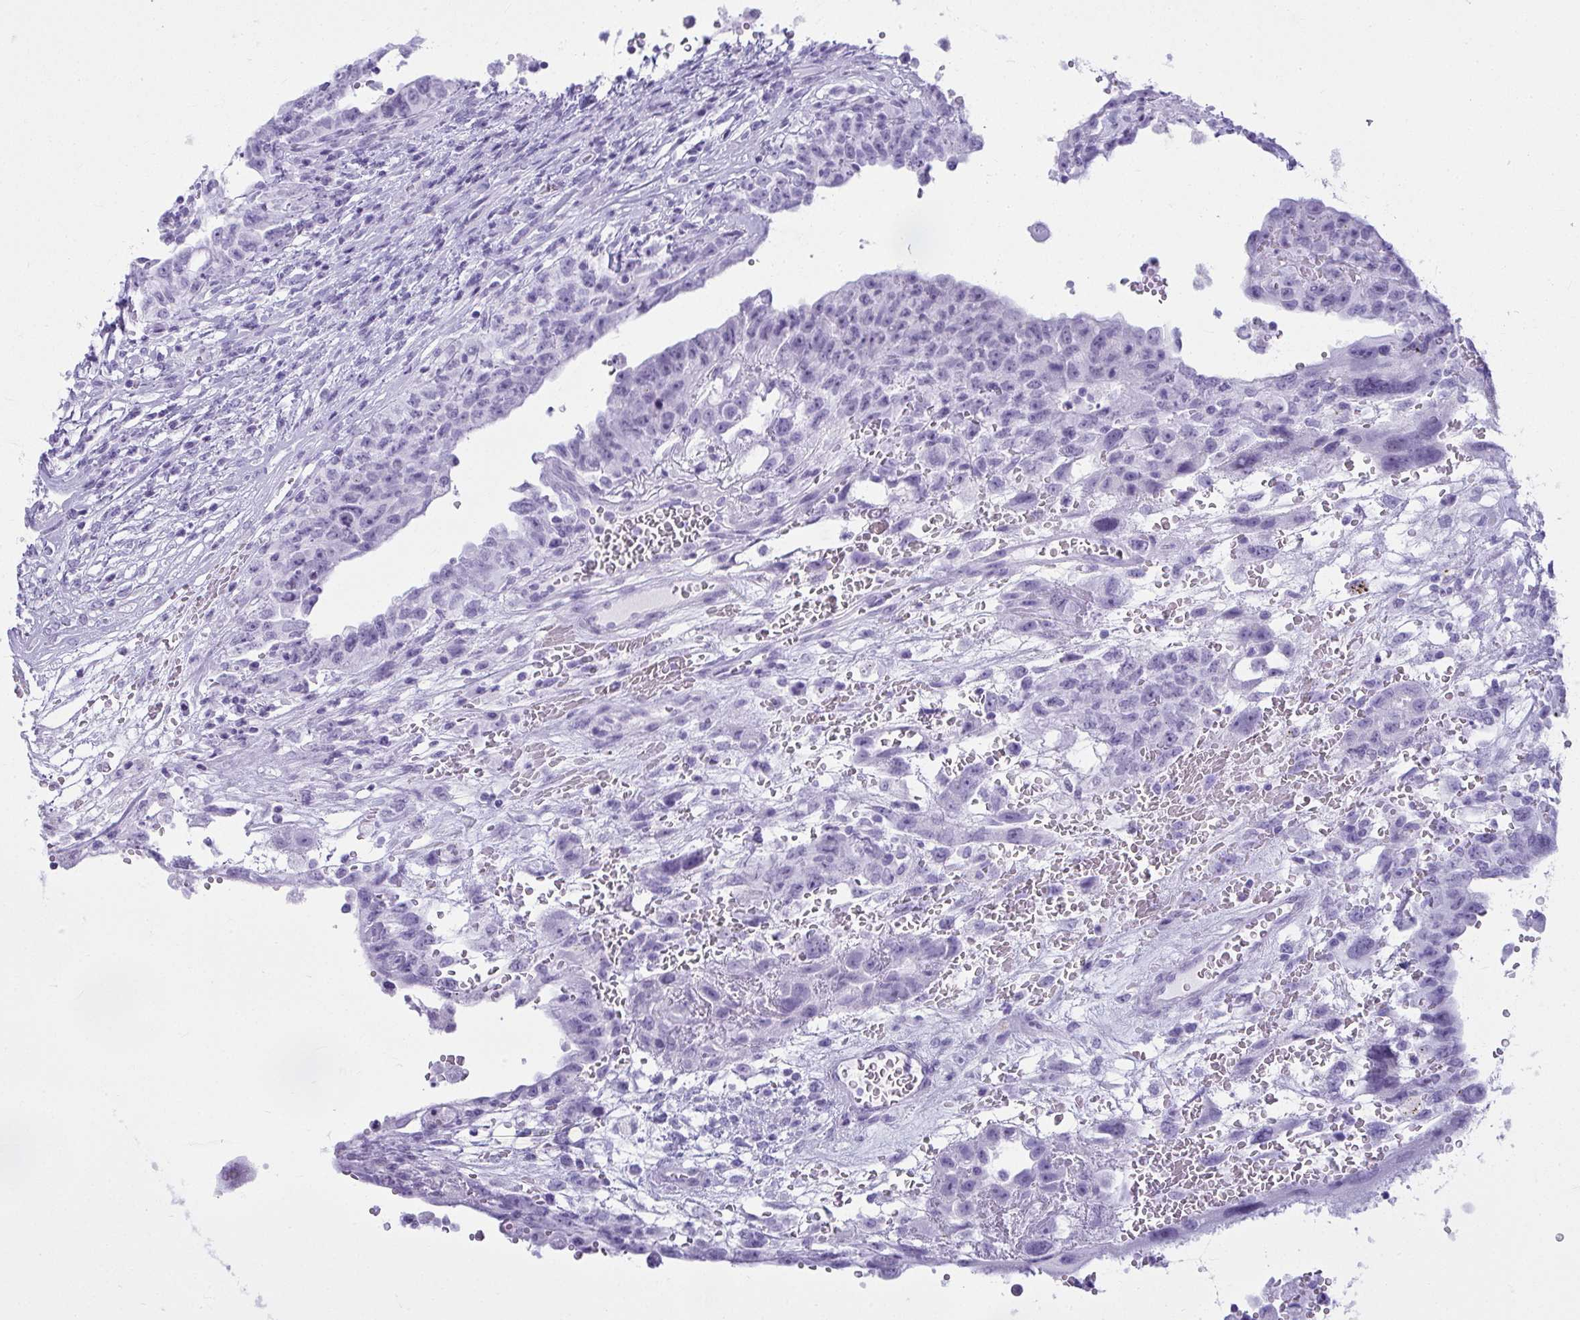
{"staining": {"intensity": "negative", "quantity": "none", "location": "none"}, "tissue": "testis cancer", "cell_type": "Tumor cells", "image_type": "cancer", "snomed": [{"axis": "morphology", "description": "Carcinoma, Embryonal, NOS"}, {"axis": "topography", "description": "Testis"}], "caption": "Immunohistochemistry (IHC) of human testis cancer (embryonal carcinoma) exhibits no expression in tumor cells.", "gene": "CLGN", "patient": {"sex": "male", "age": 26}}